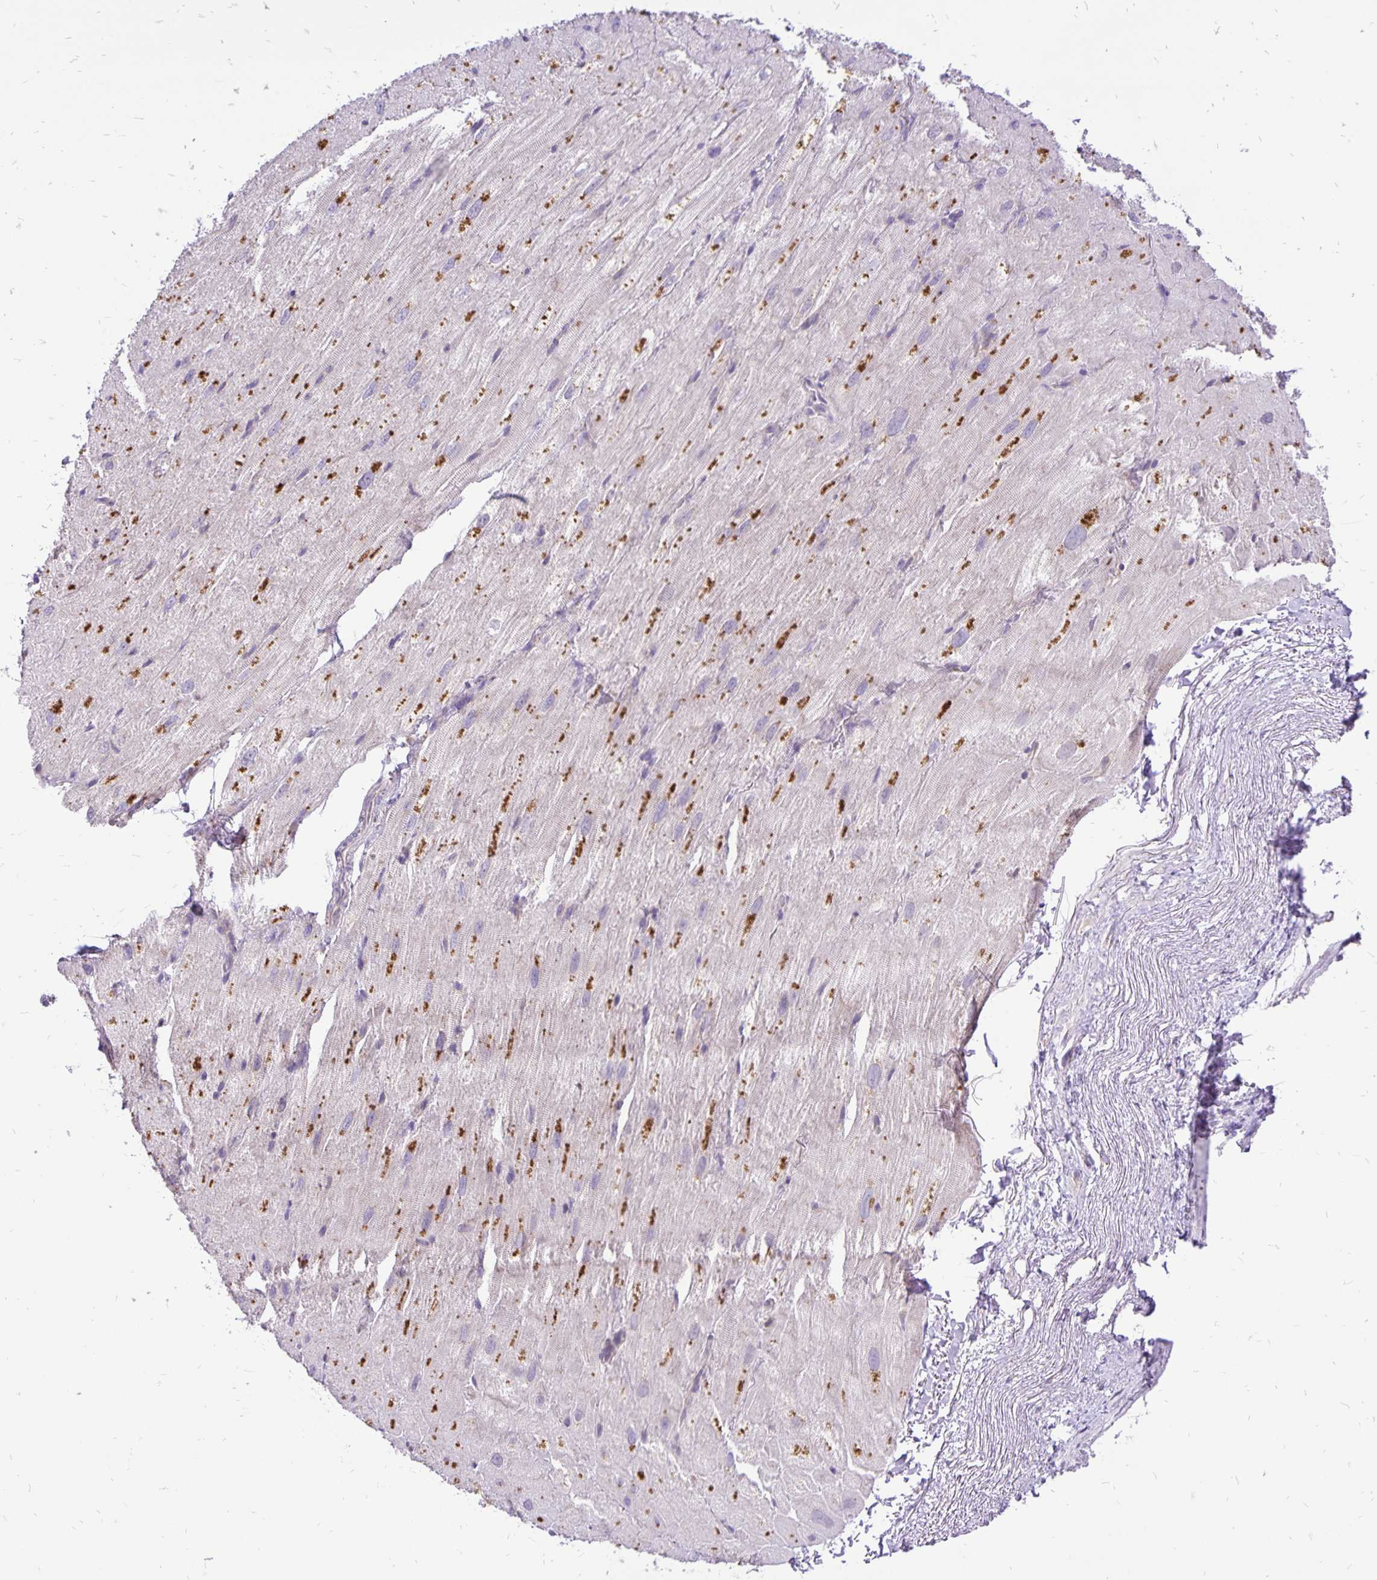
{"staining": {"intensity": "moderate", "quantity": "25%-75%", "location": "cytoplasmic/membranous"}, "tissue": "heart muscle", "cell_type": "Cardiomyocytes", "image_type": "normal", "snomed": [{"axis": "morphology", "description": "Normal tissue, NOS"}, {"axis": "topography", "description": "Heart"}], "caption": "Benign heart muscle exhibits moderate cytoplasmic/membranous staining in approximately 25%-75% of cardiomyocytes (brown staining indicates protein expression, while blue staining denotes nuclei)..", "gene": "EIF5A", "patient": {"sex": "male", "age": 62}}